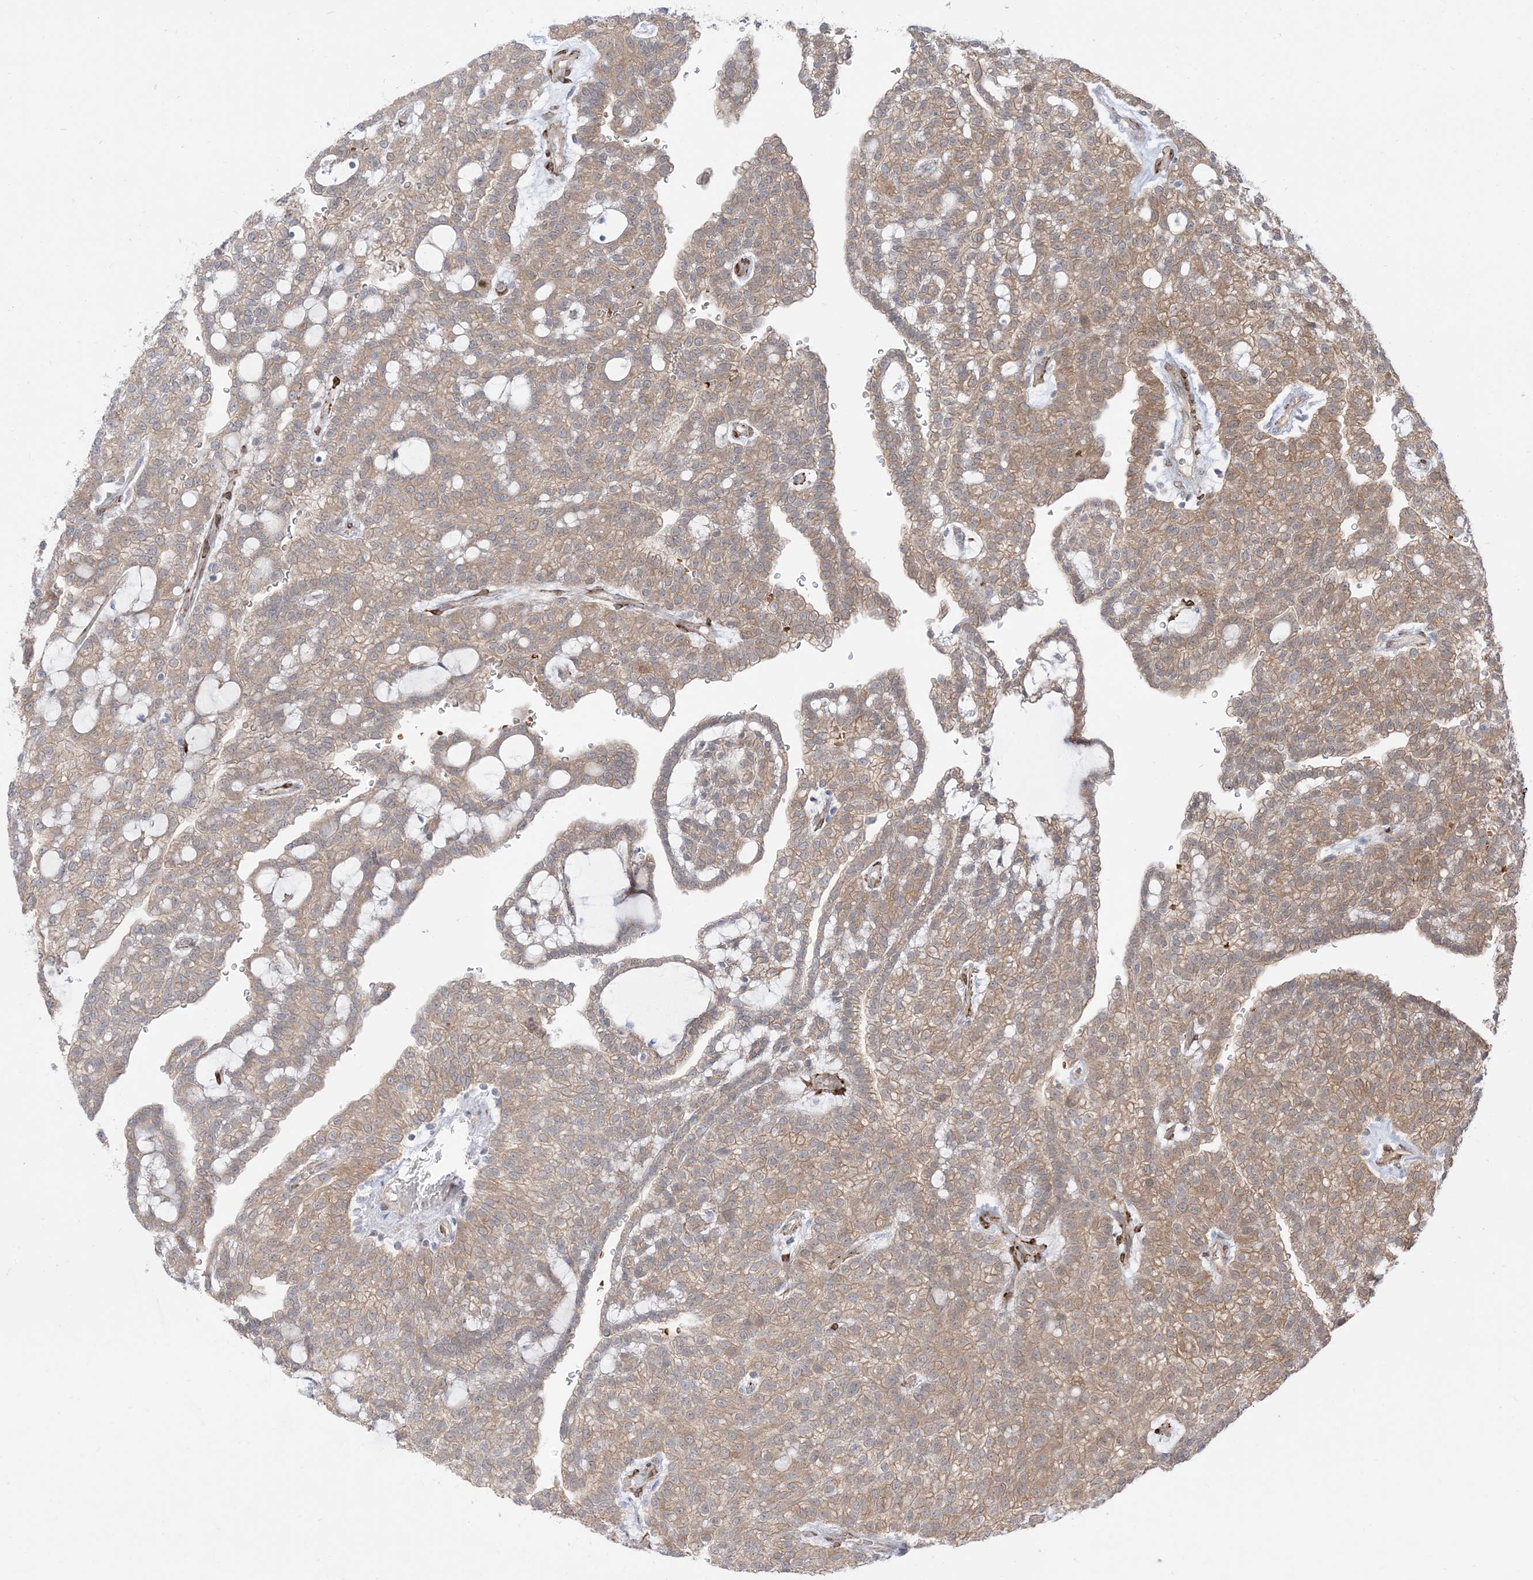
{"staining": {"intensity": "moderate", "quantity": ">75%", "location": "cytoplasmic/membranous"}, "tissue": "renal cancer", "cell_type": "Tumor cells", "image_type": "cancer", "snomed": [{"axis": "morphology", "description": "Adenocarcinoma, NOS"}, {"axis": "topography", "description": "Kidney"}], "caption": "Immunohistochemical staining of adenocarcinoma (renal) exhibits medium levels of moderate cytoplasmic/membranous protein expression in approximately >75% of tumor cells.", "gene": "RIN1", "patient": {"sex": "male", "age": 63}}